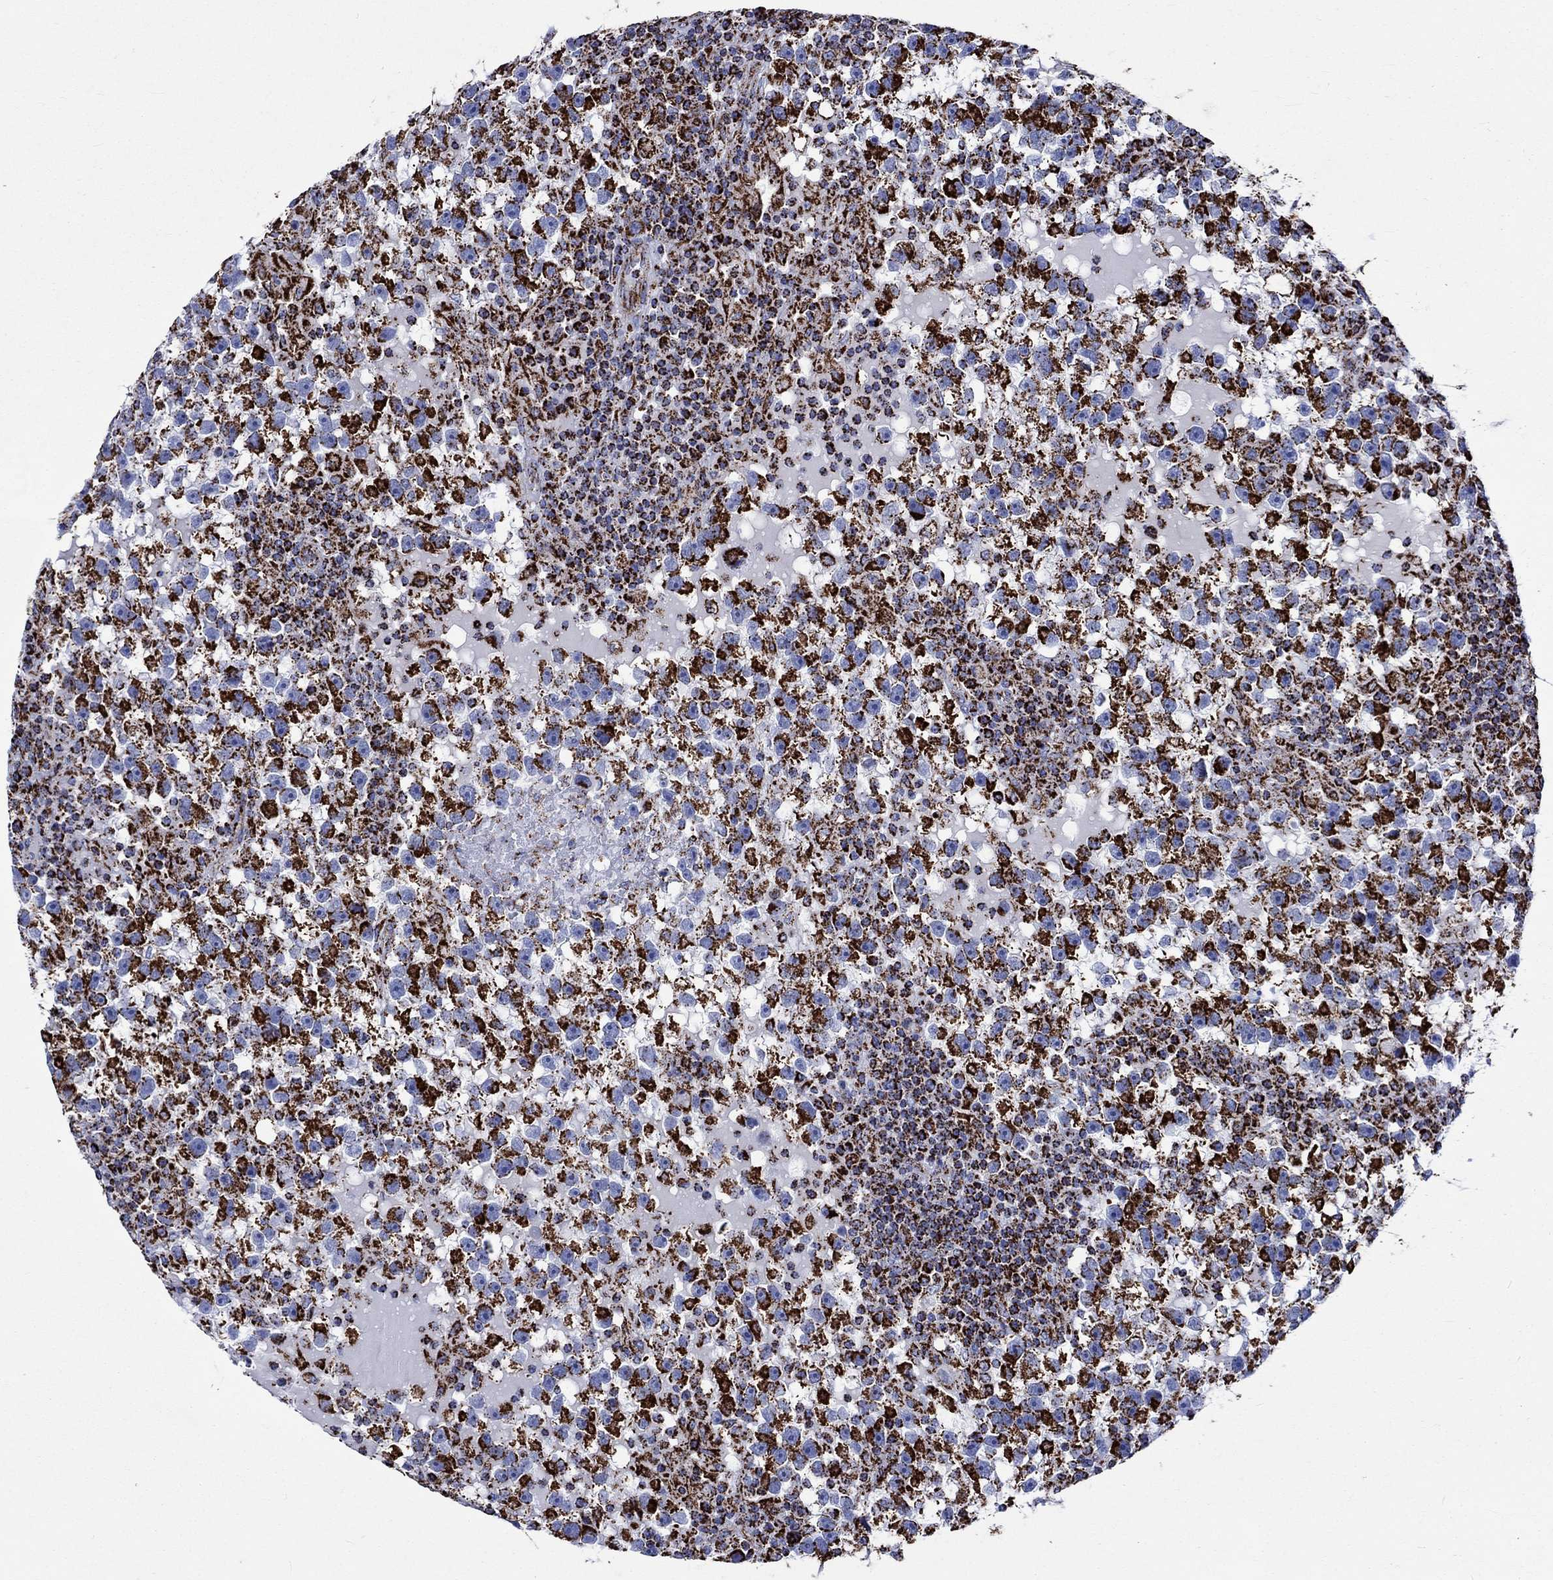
{"staining": {"intensity": "strong", "quantity": ">75%", "location": "cytoplasmic/membranous"}, "tissue": "testis cancer", "cell_type": "Tumor cells", "image_type": "cancer", "snomed": [{"axis": "morphology", "description": "Seminoma, NOS"}, {"axis": "topography", "description": "Testis"}], "caption": "Protein expression analysis of human testis cancer (seminoma) reveals strong cytoplasmic/membranous staining in about >75% of tumor cells.", "gene": "RCE1", "patient": {"sex": "male", "age": 47}}